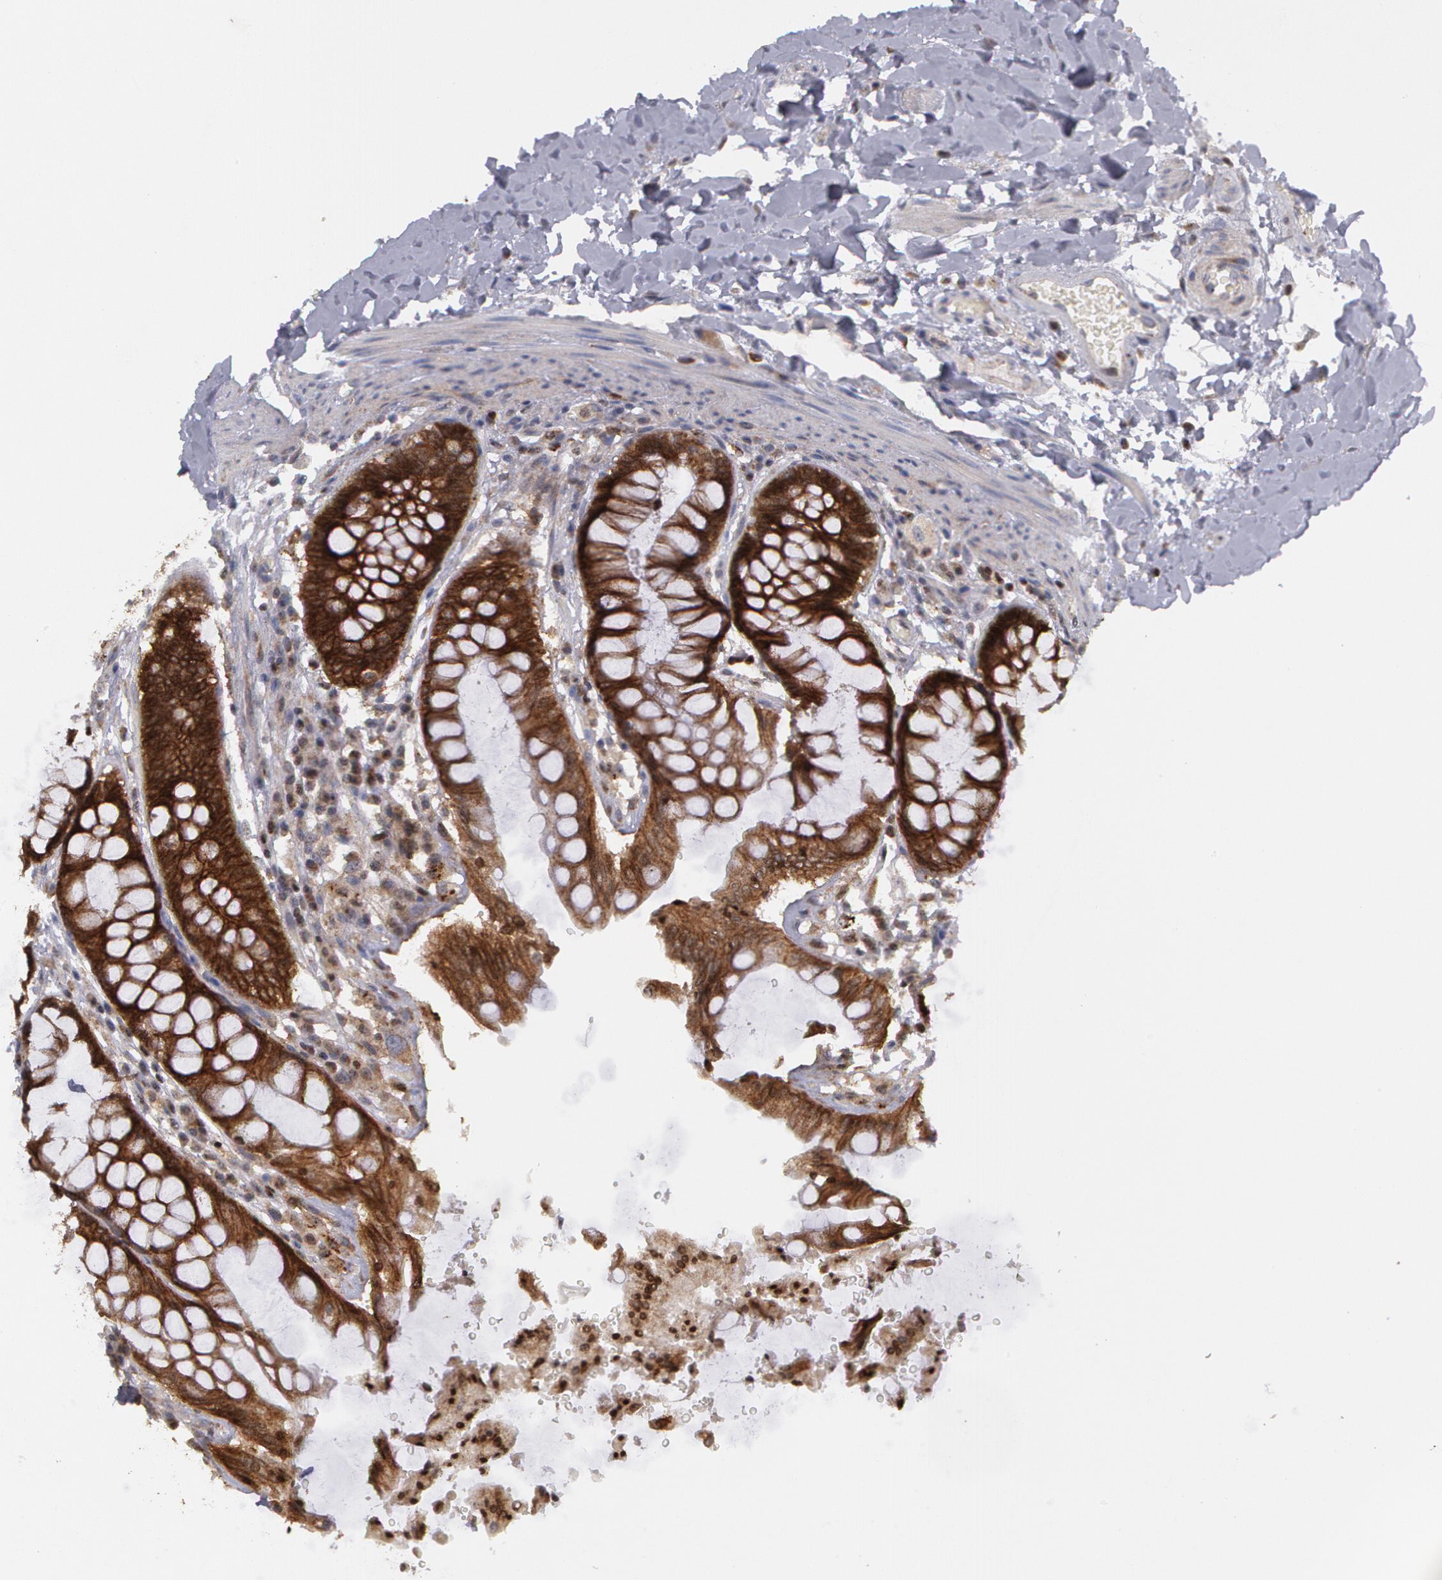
{"staining": {"intensity": "strong", "quantity": ">75%", "location": "cytoplasmic/membranous,nuclear"}, "tissue": "rectum", "cell_type": "Glandular cells", "image_type": "normal", "snomed": [{"axis": "morphology", "description": "Normal tissue, NOS"}, {"axis": "topography", "description": "Rectum"}], "caption": "Immunohistochemistry (IHC) of normal human rectum demonstrates high levels of strong cytoplasmic/membranous,nuclear positivity in approximately >75% of glandular cells. The staining is performed using DAB brown chromogen to label protein expression. The nuclei are counter-stained blue using hematoxylin.", "gene": "ERBB2", "patient": {"sex": "female", "age": 46}}